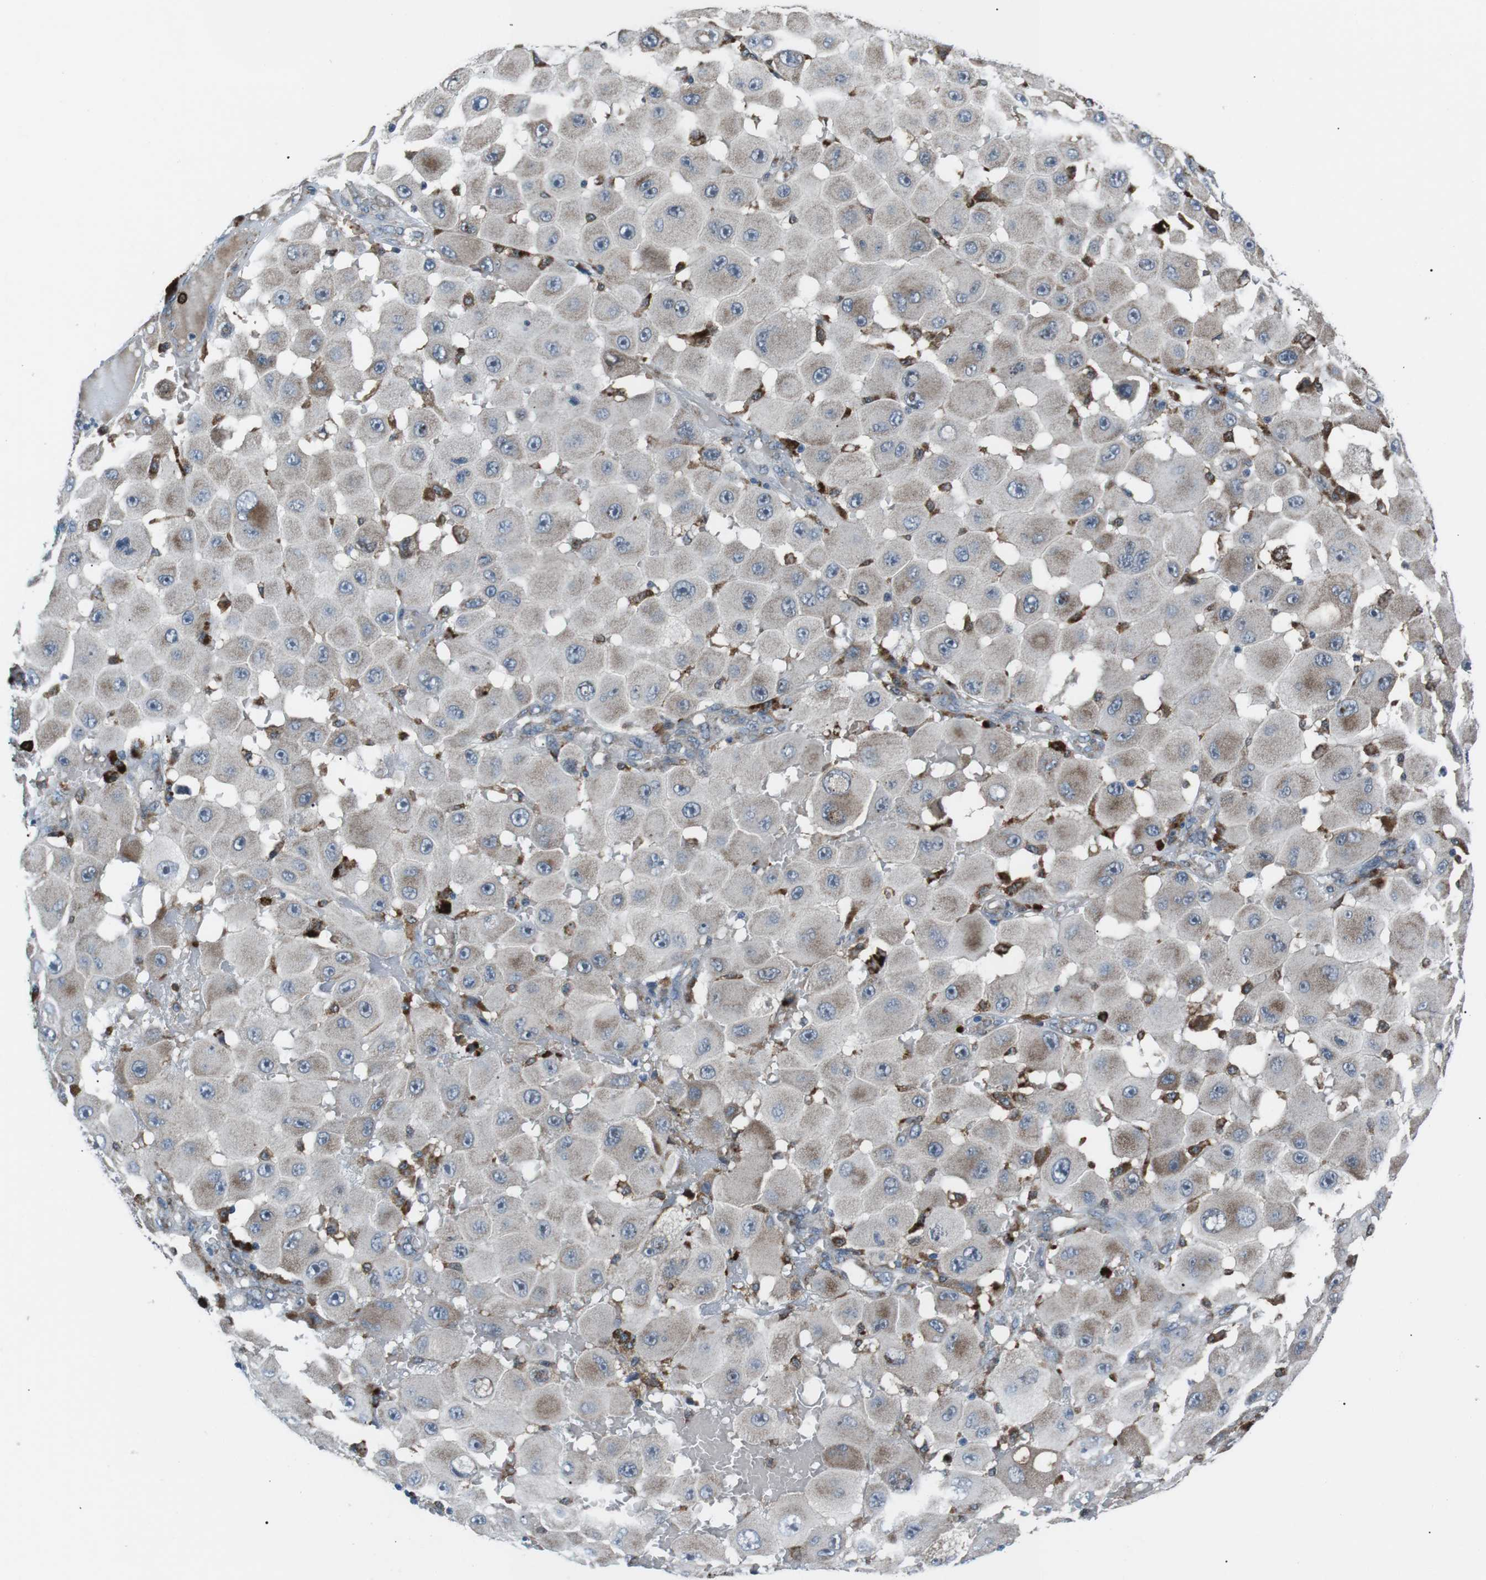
{"staining": {"intensity": "weak", "quantity": "25%-75%", "location": "cytoplasmic/membranous"}, "tissue": "melanoma", "cell_type": "Tumor cells", "image_type": "cancer", "snomed": [{"axis": "morphology", "description": "Malignant melanoma, NOS"}, {"axis": "topography", "description": "Skin"}], "caption": "Immunohistochemical staining of melanoma displays low levels of weak cytoplasmic/membranous protein staining in about 25%-75% of tumor cells.", "gene": "BLNK", "patient": {"sex": "female", "age": 81}}